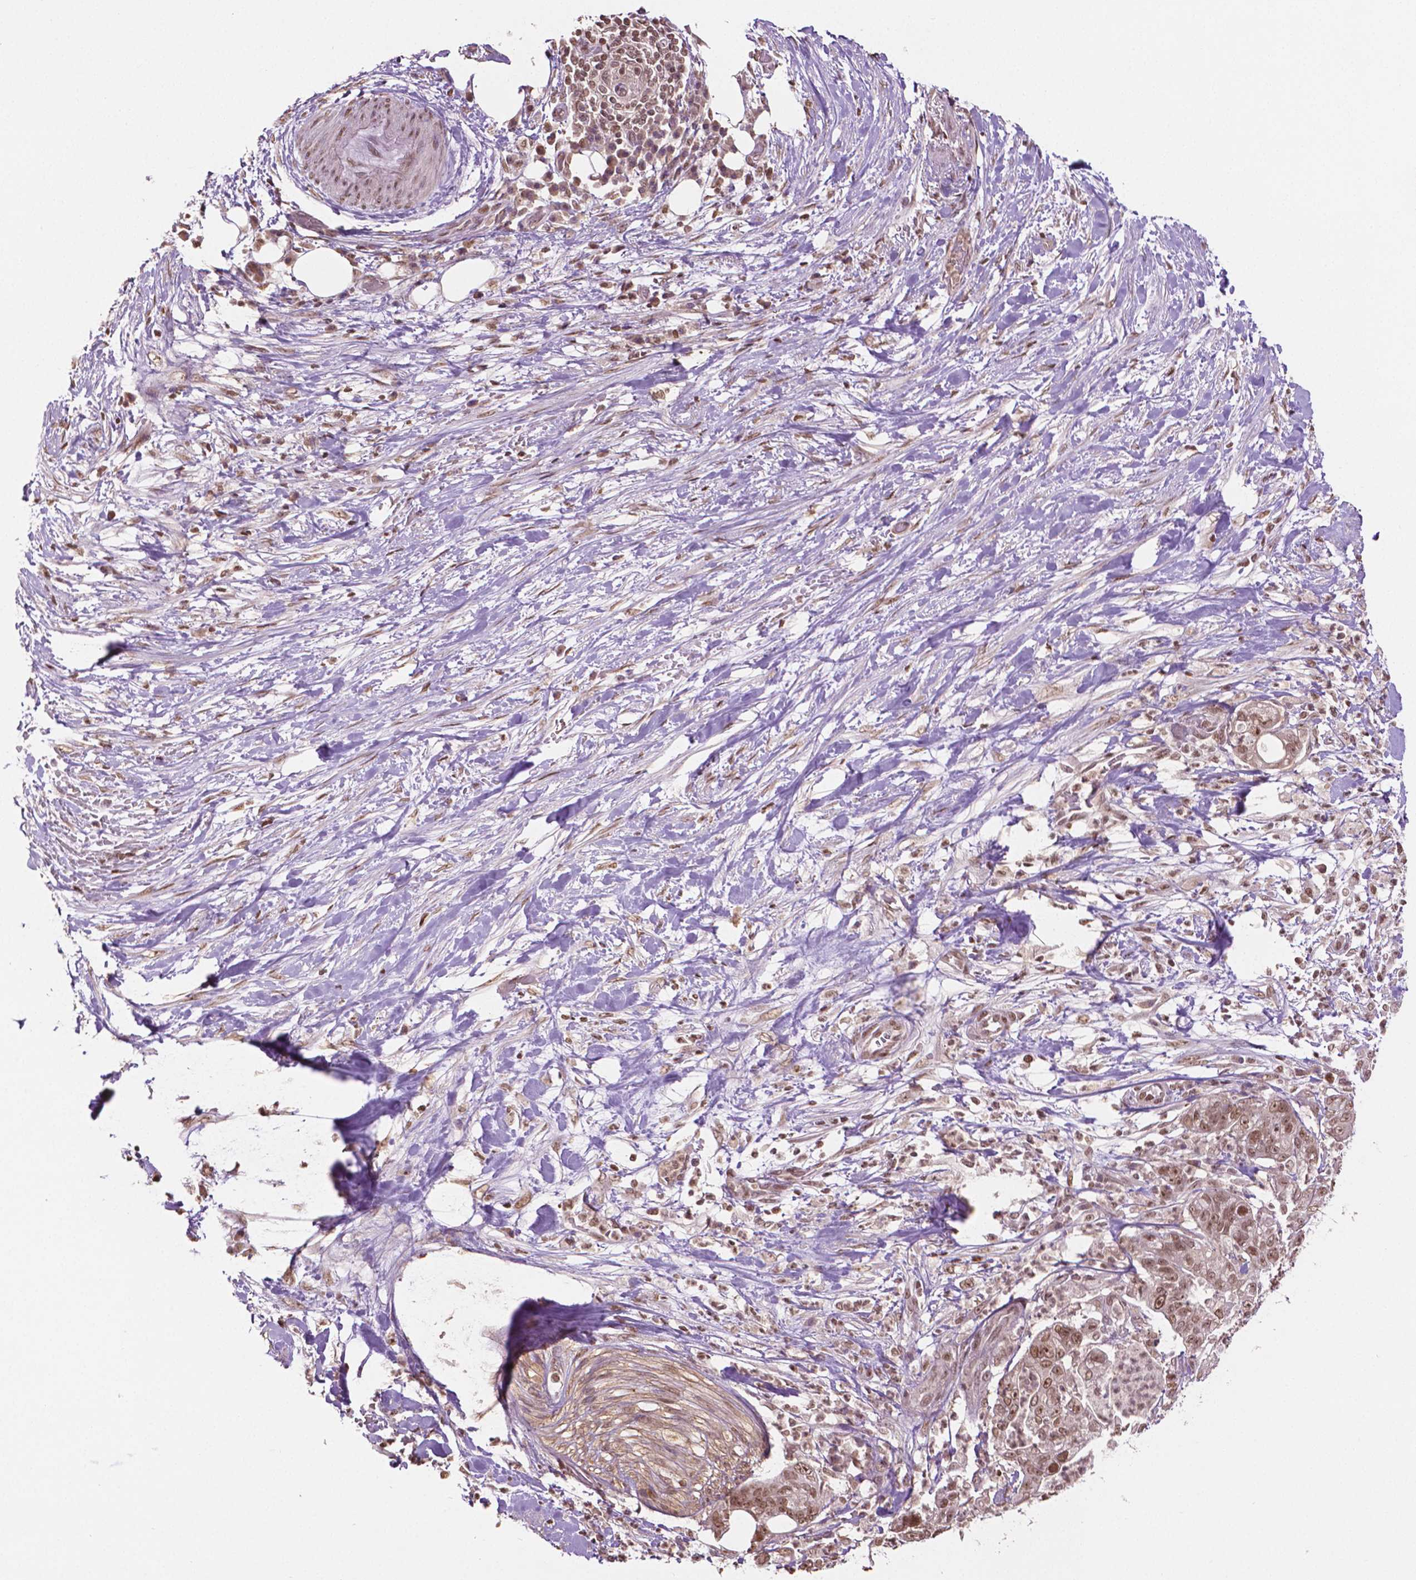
{"staining": {"intensity": "moderate", "quantity": ">75%", "location": "nuclear"}, "tissue": "pancreatic cancer", "cell_type": "Tumor cells", "image_type": "cancer", "snomed": [{"axis": "morphology", "description": "Adenocarcinoma, NOS"}, {"axis": "topography", "description": "Pancreas"}], "caption": "Pancreatic cancer stained for a protein (brown) exhibits moderate nuclear positive positivity in about >75% of tumor cells.", "gene": "DEK", "patient": {"sex": "female", "age": 69}}